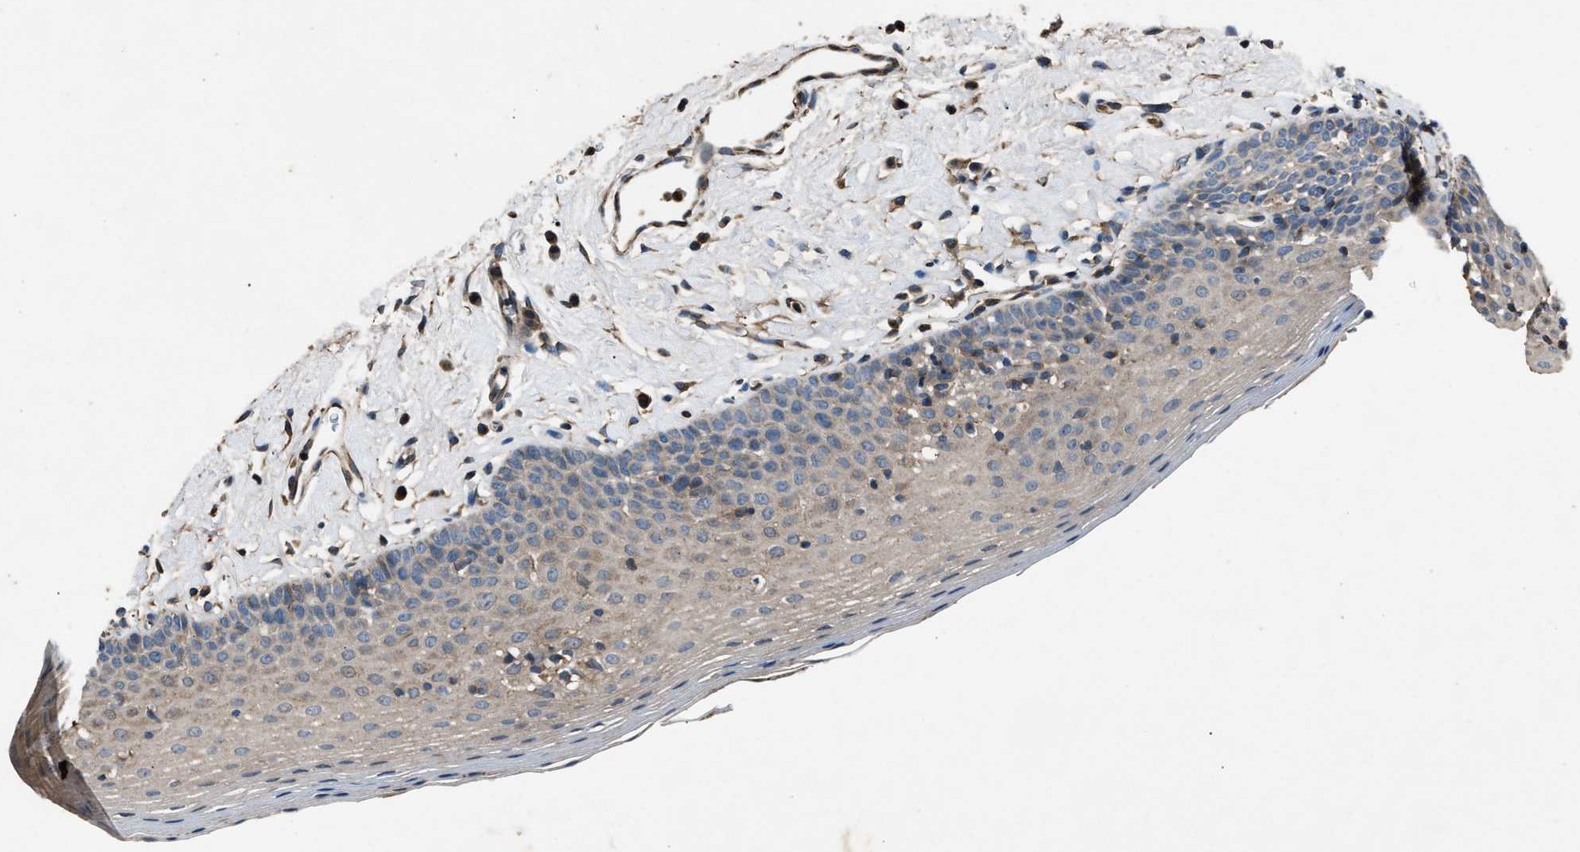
{"staining": {"intensity": "negative", "quantity": "none", "location": "none"}, "tissue": "oral mucosa", "cell_type": "Squamous epithelial cells", "image_type": "normal", "snomed": [{"axis": "morphology", "description": "Normal tissue, NOS"}, {"axis": "topography", "description": "Oral tissue"}], "caption": "Protein analysis of normal oral mucosa shows no significant expression in squamous epithelial cells. Nuclei are stained in blue.", "gene": "PPID", "patient": {"sex": "male", "age": 66}}